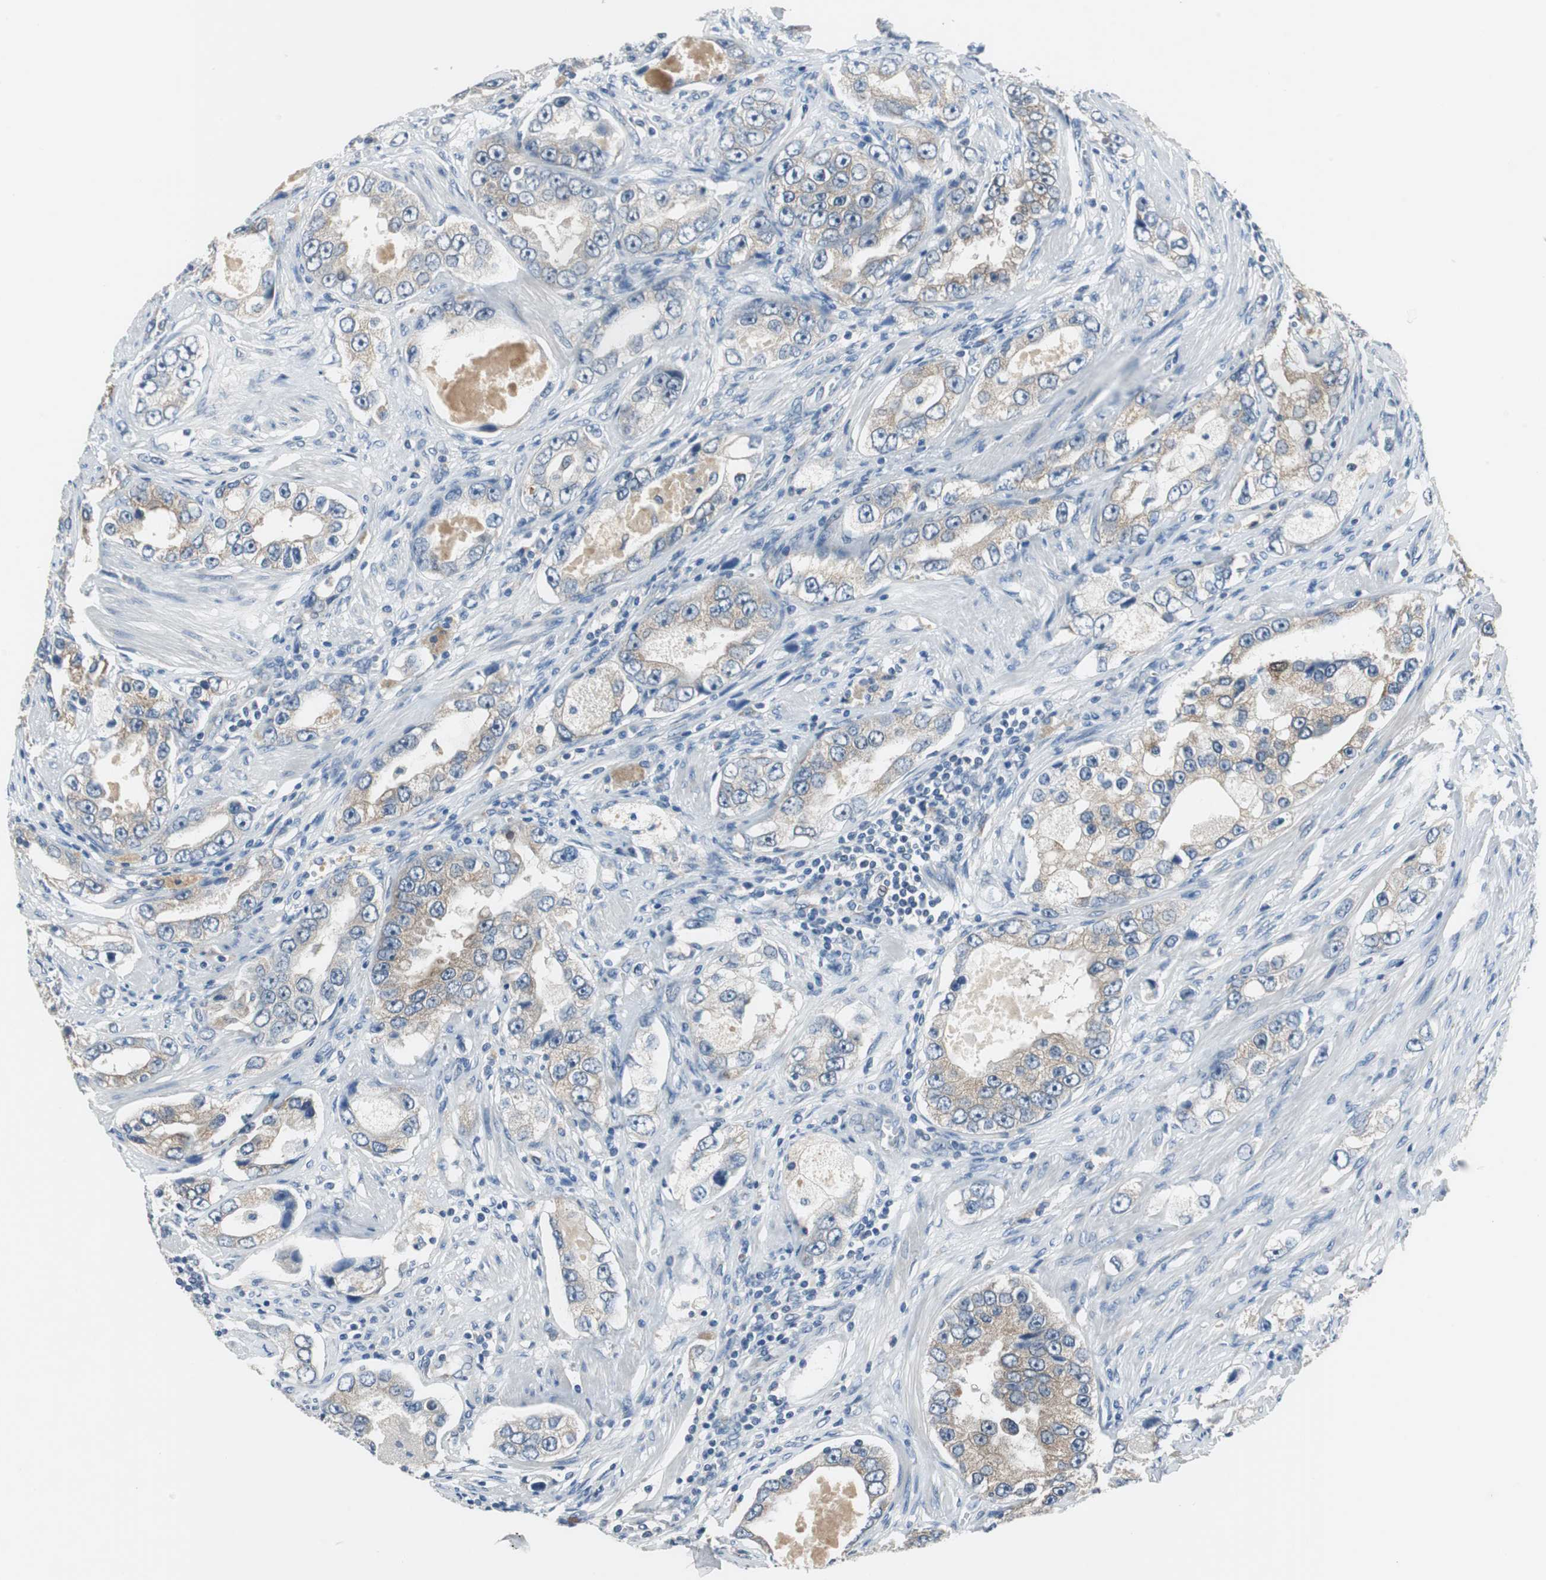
{"staining": {"intensity": "weak", "quantity": "25%-75%", "location": "cytoplasmic/membranous"}, "tissue": "prostate cancer", "cell_type": "Tumor cells", "image_type": "cancer", "snomed": [{"axis": "morphology", "description": "Adenocarcinoma, High grade"}, {"axis": "topography", "description": "Prostate"}], "caption": "Immunohistochemistry staining of prostate cancer, which exhibits low levels of weak cytoplasmic/membranous staining in approximately 25%-75% of tumor cells indicating weak cytoplasmic/membranous protein staining. The staining was performed using DAB (brown) for protein detection and nuclei were counterstained in hematoxylin (blue).", "gene": "PLAA", "patient": {"sex": "male", "age": 63}}